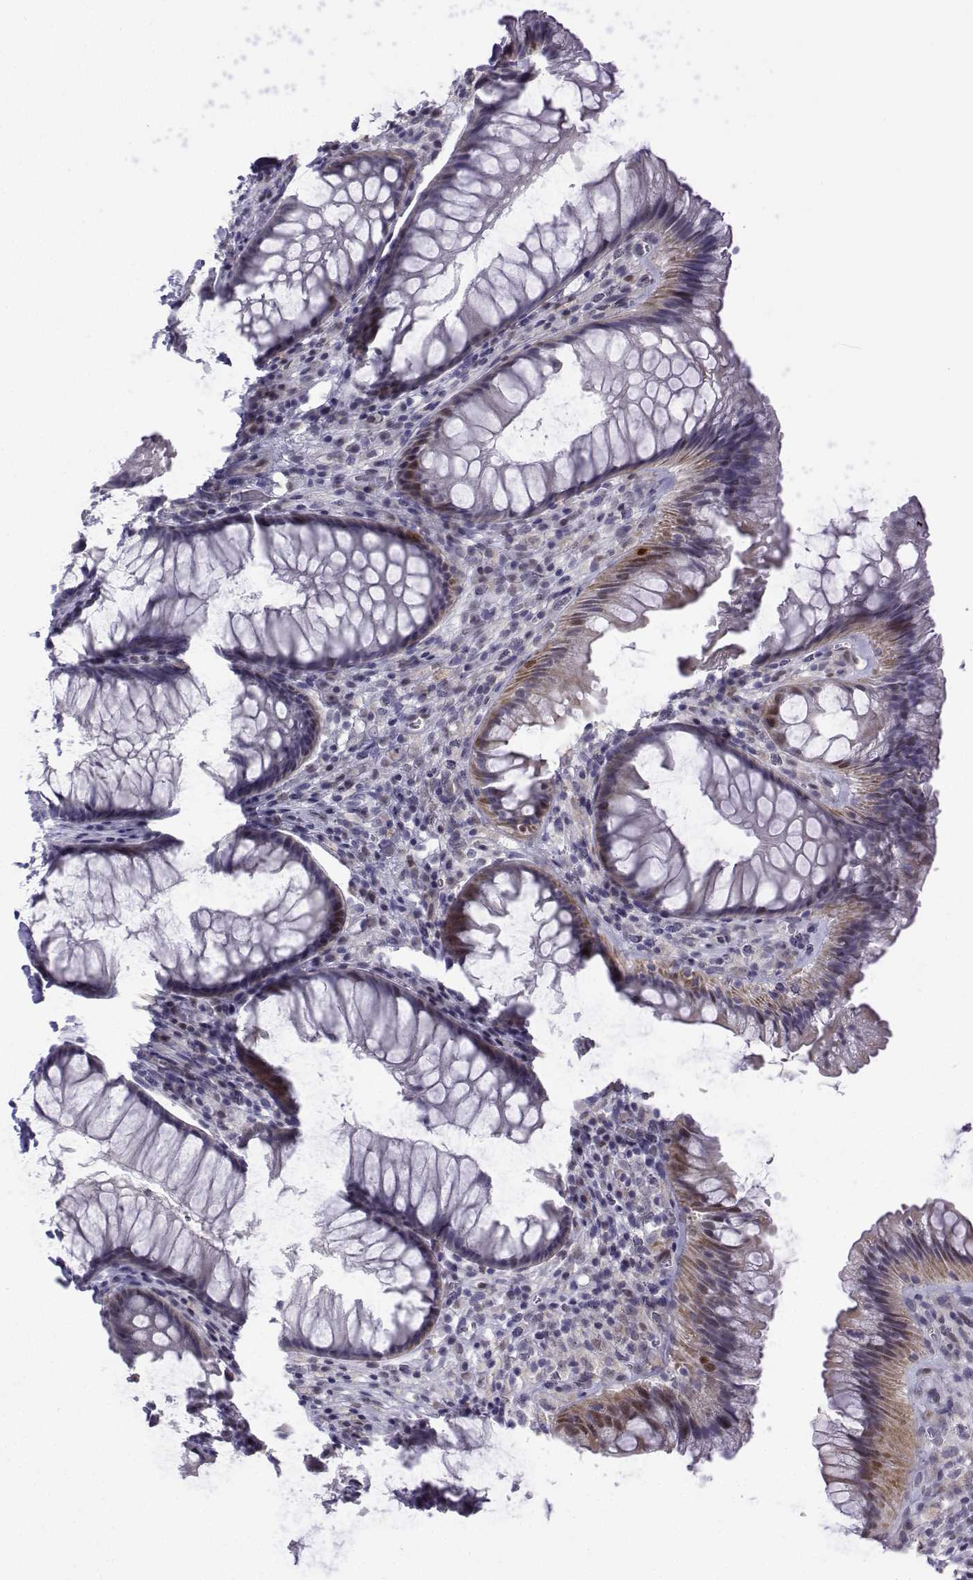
{"staining": {"intensity": "weak", "quantity": "25%-75%", "location": "cytoplasmic/membranous"}, "tissue": "rectum", "cell_type": "Glandular cells", "image_type": "normal", "snomed": [{"axis": "morphology", "description": "Normal tissue, NOS"}, {"axis": "topography", "description": "Smooth muscle"}, {"axis": "topography", "description": "Rectum"}], "caption": "Weak cytoplasmic/membranous staining is identified in approximately 25%-75% of glandular cells in normal rectum.", "gene": "CFAP70", "patient": {"sex": "male", "age": 53}}